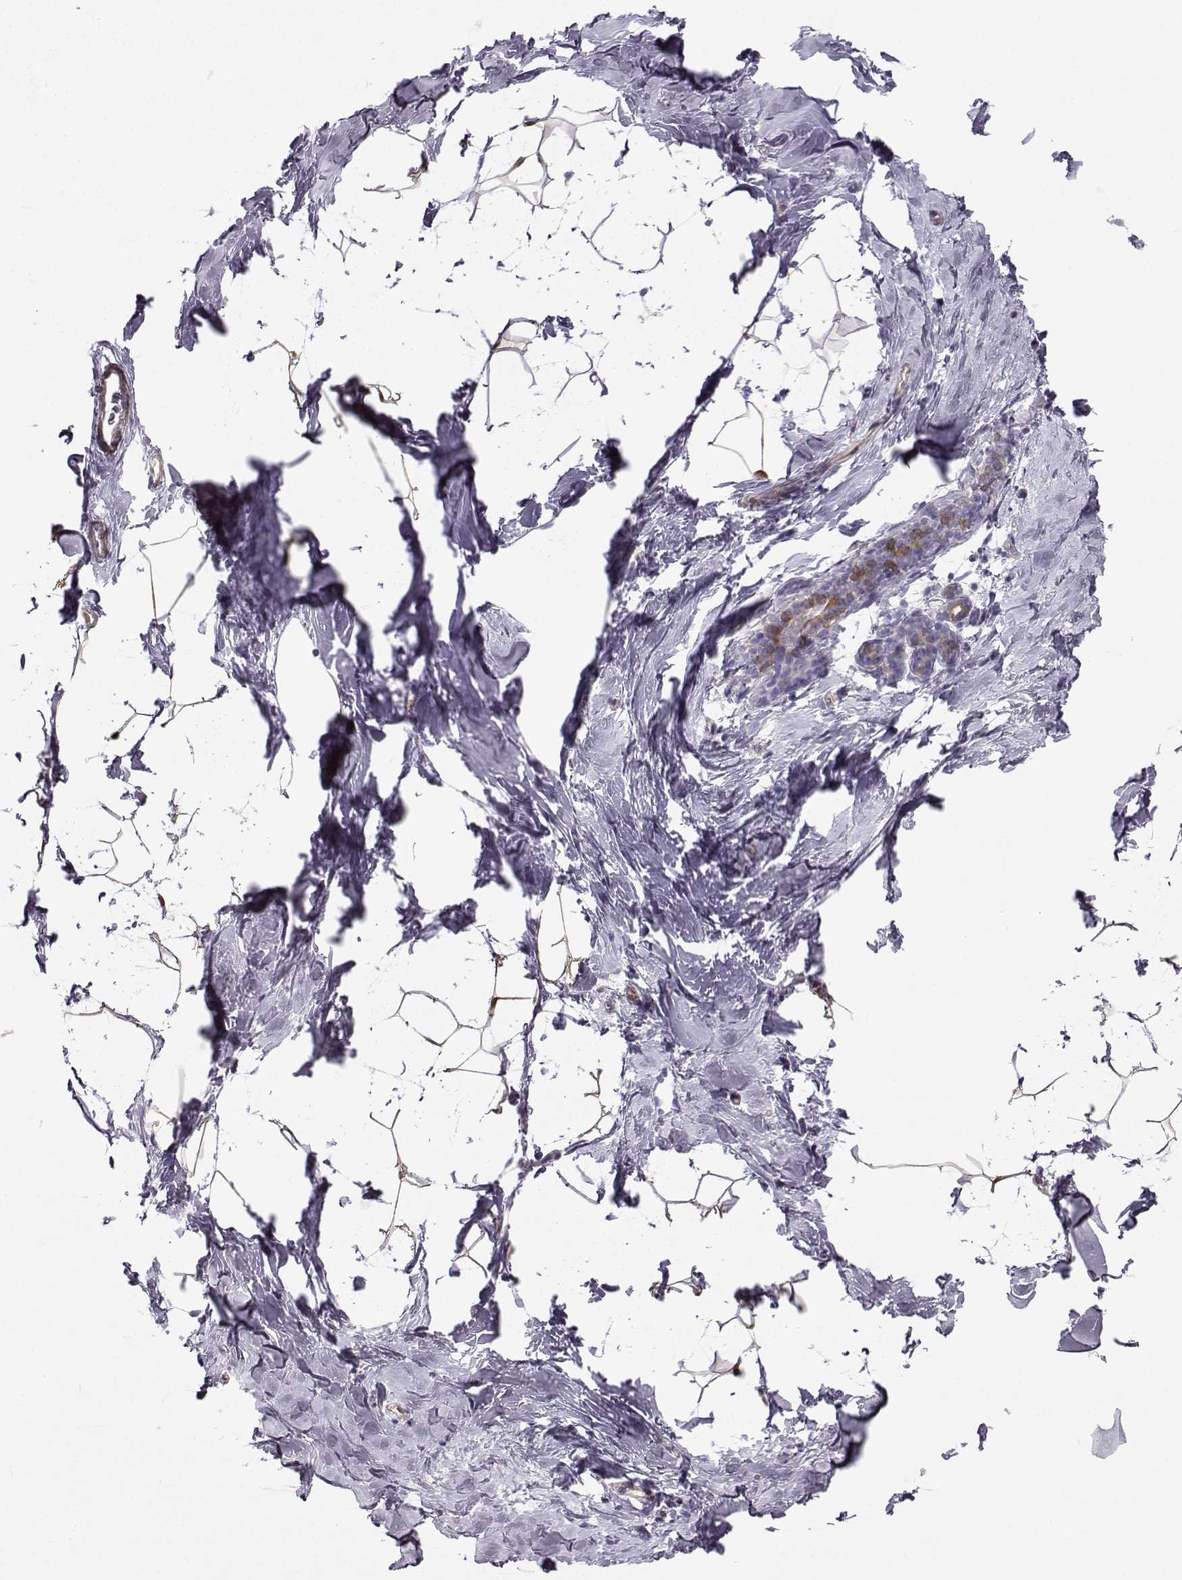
{"staining": {"intensity": "moderate", "quantity": "25%-75%", "location": "cytoplasmic/membranous"}, "tissue": "breast", "cell_type": "Adipocytes", "image_type": "normal", "snomed": [{"axis": "morphology", "description": "Normal tissue, NOS"}, {"axis": "topography", "description": "Breast"}], "caption": "About 25%-75% of adipocytes in normal human breast reveal moderate cytoplasmic/membranous protein staining as visualized by brown immunohistochemical staining.", "gene": "NQO1", "patient": {"sex": "female", "age": 32}}